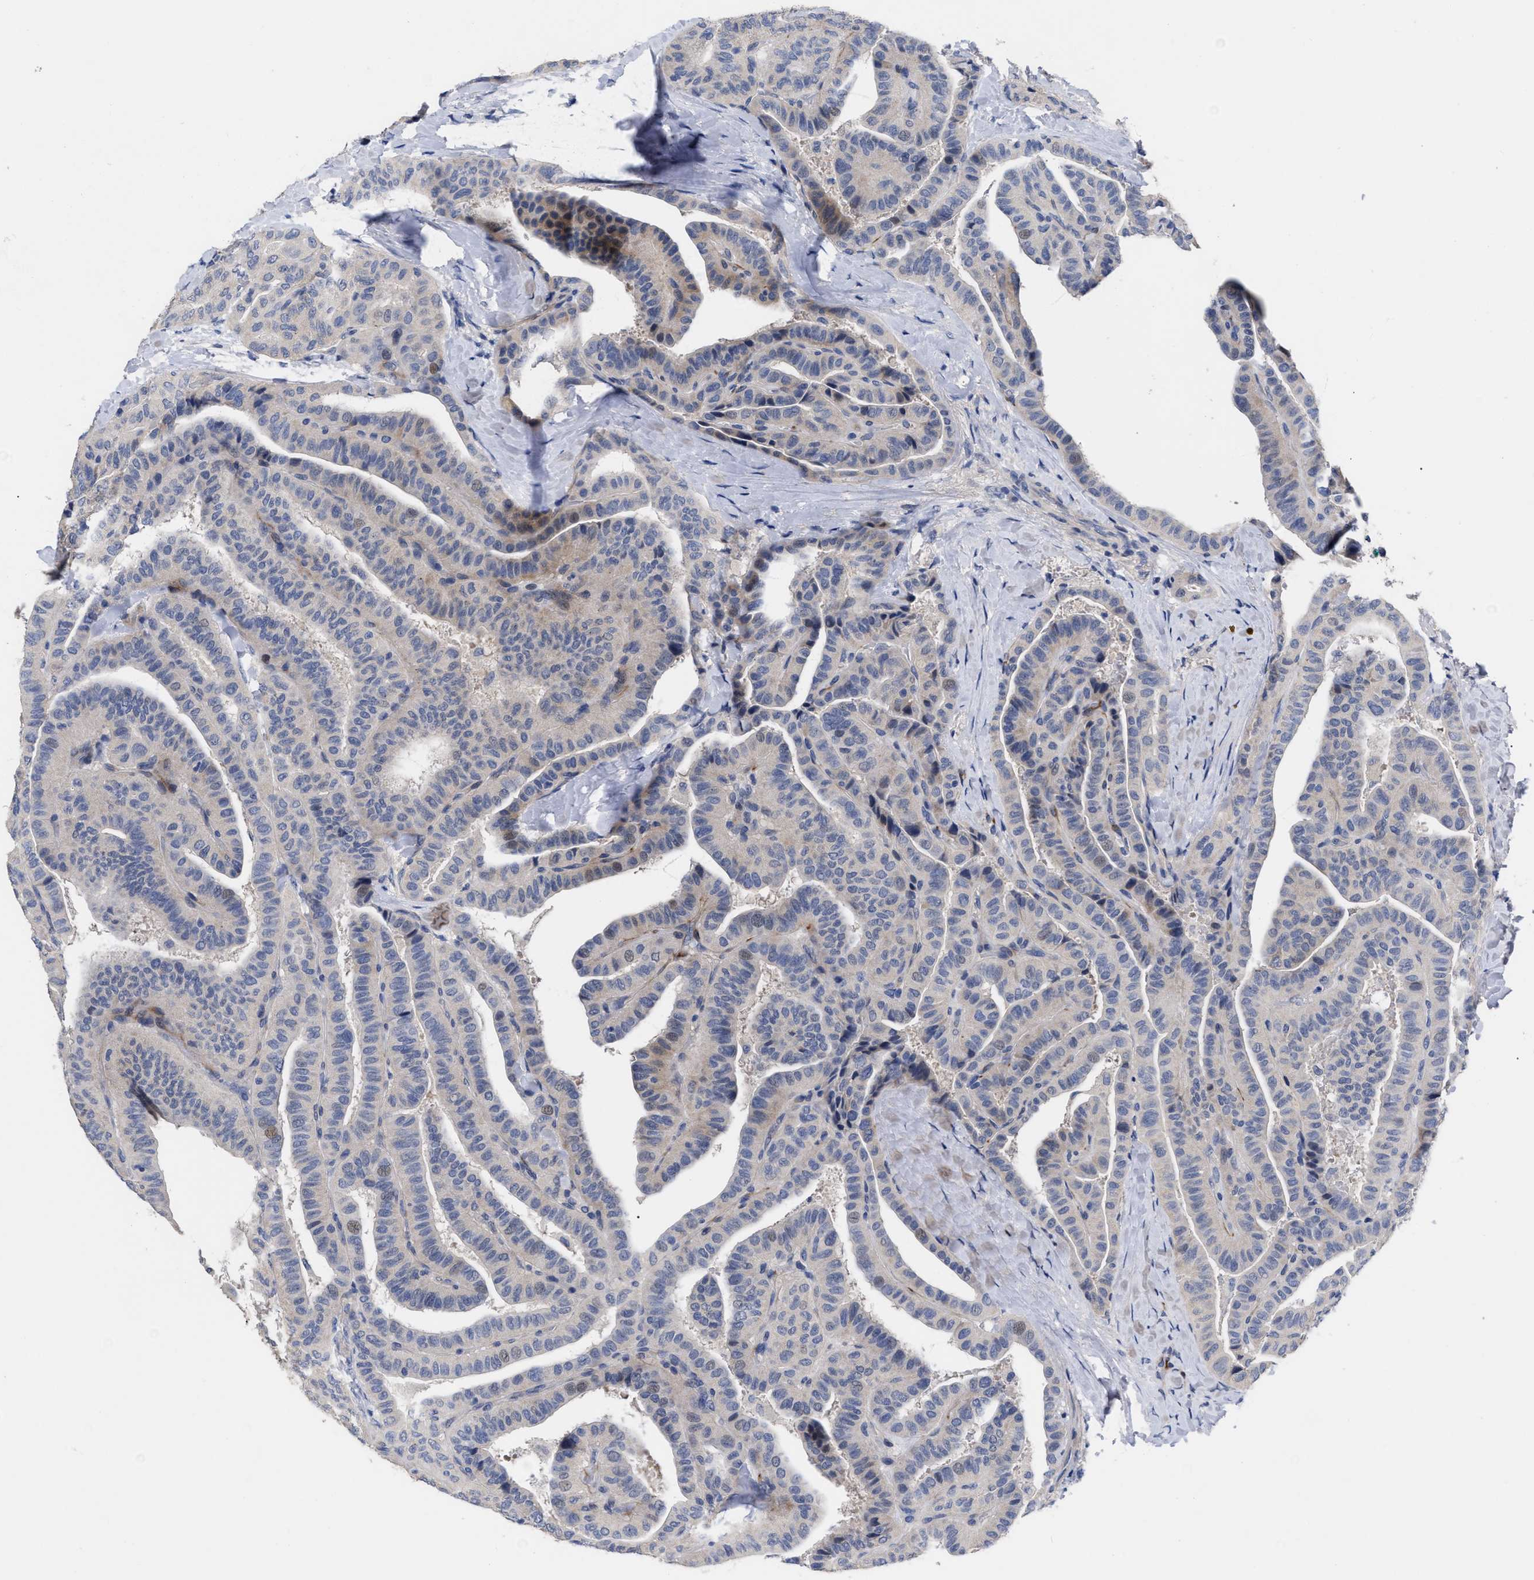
{"staining": {"intensity": "negative", "quantity": "none", "location": "none"}, "tissue": "thyroid cancer", "cell_type": "Tumor cells", "image_type": "cancer", "snomed": [{"axis": "morphology", "description": "Papillary adenocarcinoma, NOS"}, {"axis": "topography", "description": "Thyroid gland"}], "caption": "Photomicrograph shows no protein staining in tumor cells of thyroid papillary adenocarcinoma tissue. (Stains: DAB IHC with hematoxylin counter stain, Microscopy: brightfield microscopy at high magnification).", "gene": "CCN5", "patient": {"sex": "male", "age": 77}}